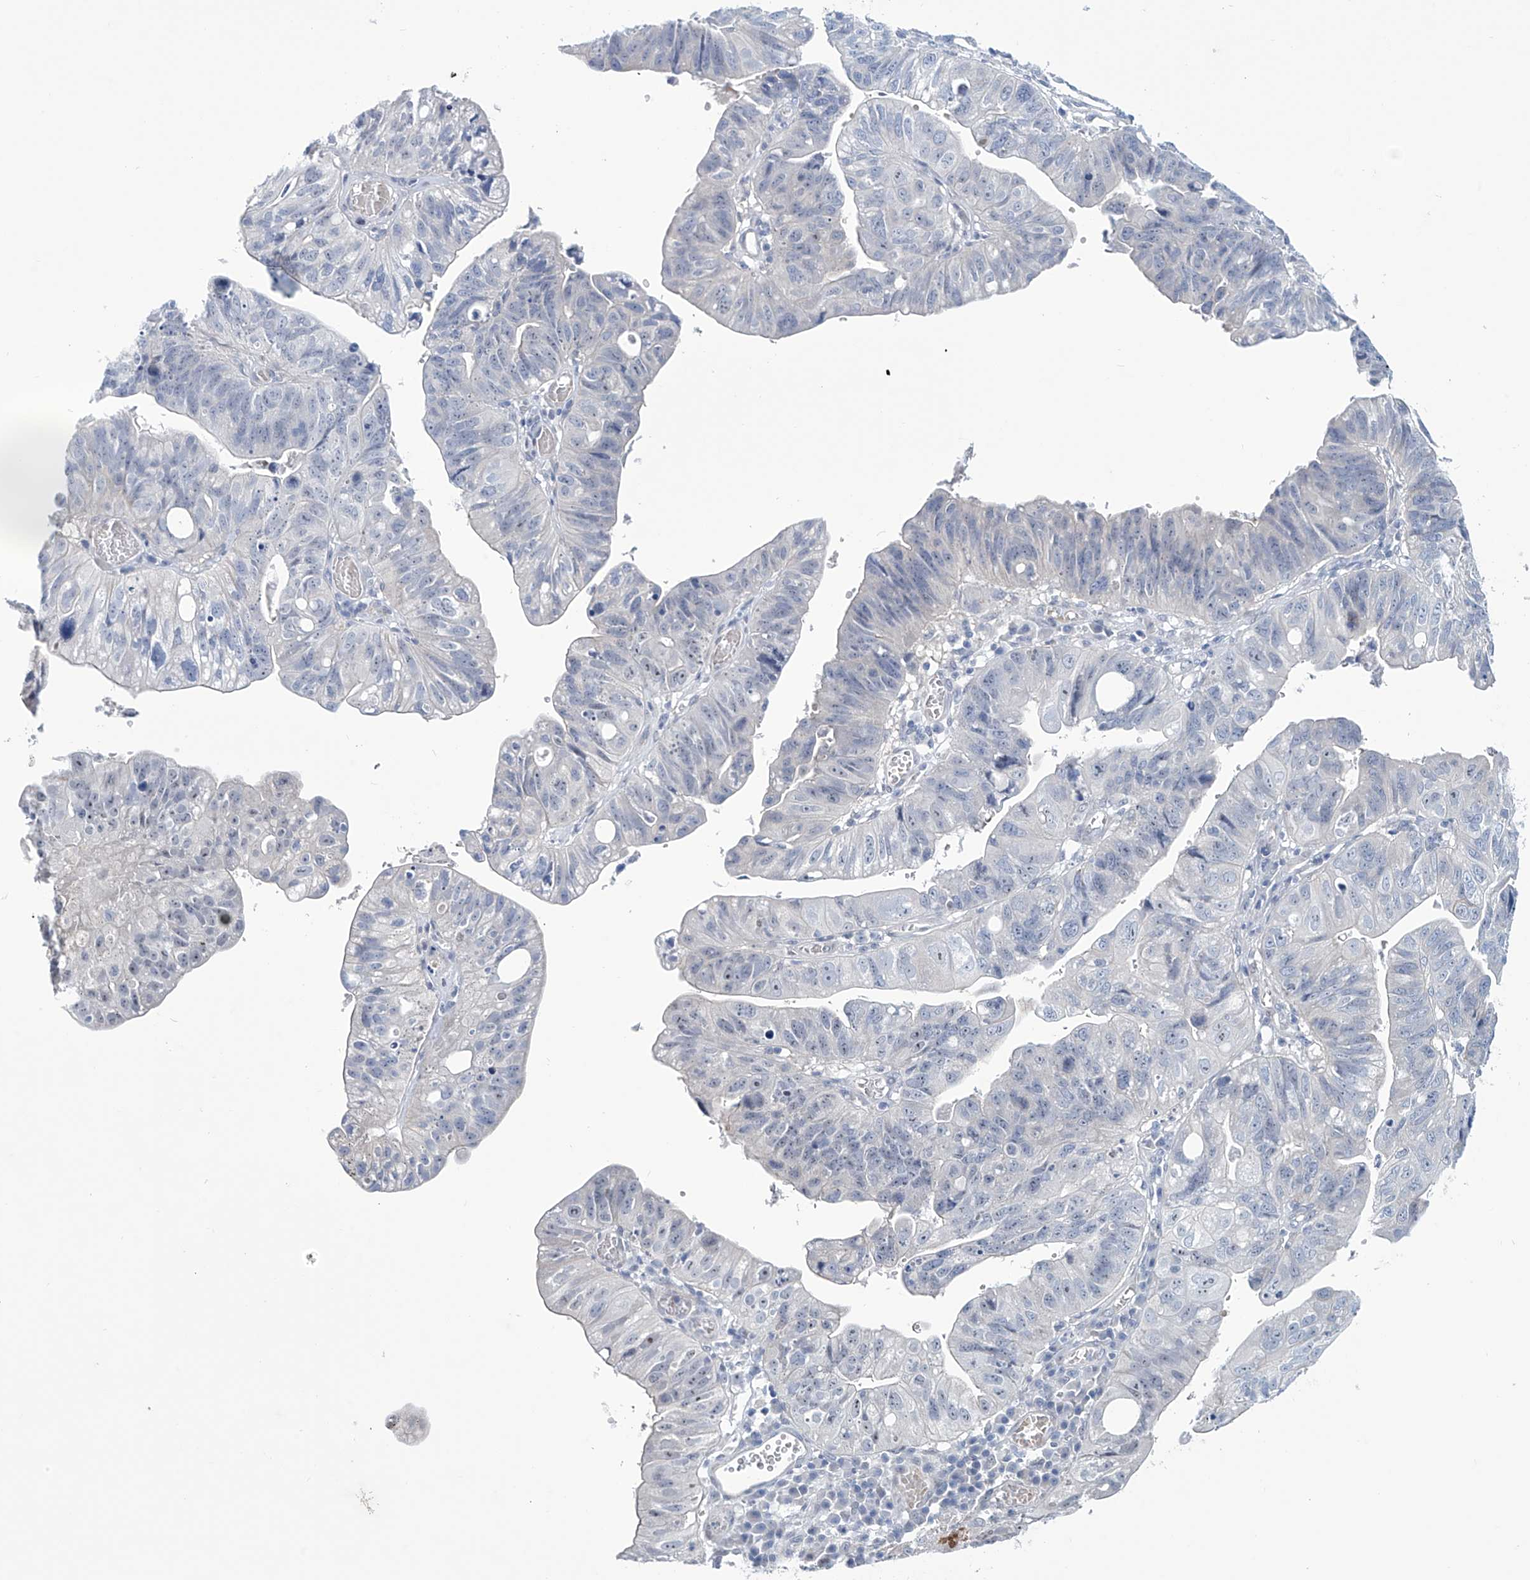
{"staining": {"intensity": "negative", "quantity": "none", "location": "none"}, "tissue": "stomach cancer", "cell_type": "Tumor cells", "image_type": "cancer", "snomed": [{"axis": "morphology", "description": "Adenocarcinoma, NOS"}, {"axis": "topography", "description": "Stomach"}], "caption": "The immunohistochemistry image has no significant staining in tumor cells of stomach cancer (adenocarcinoma) tissue.", "gene": "TRIM60", "patient": {"sex": "male", "age": 59}}